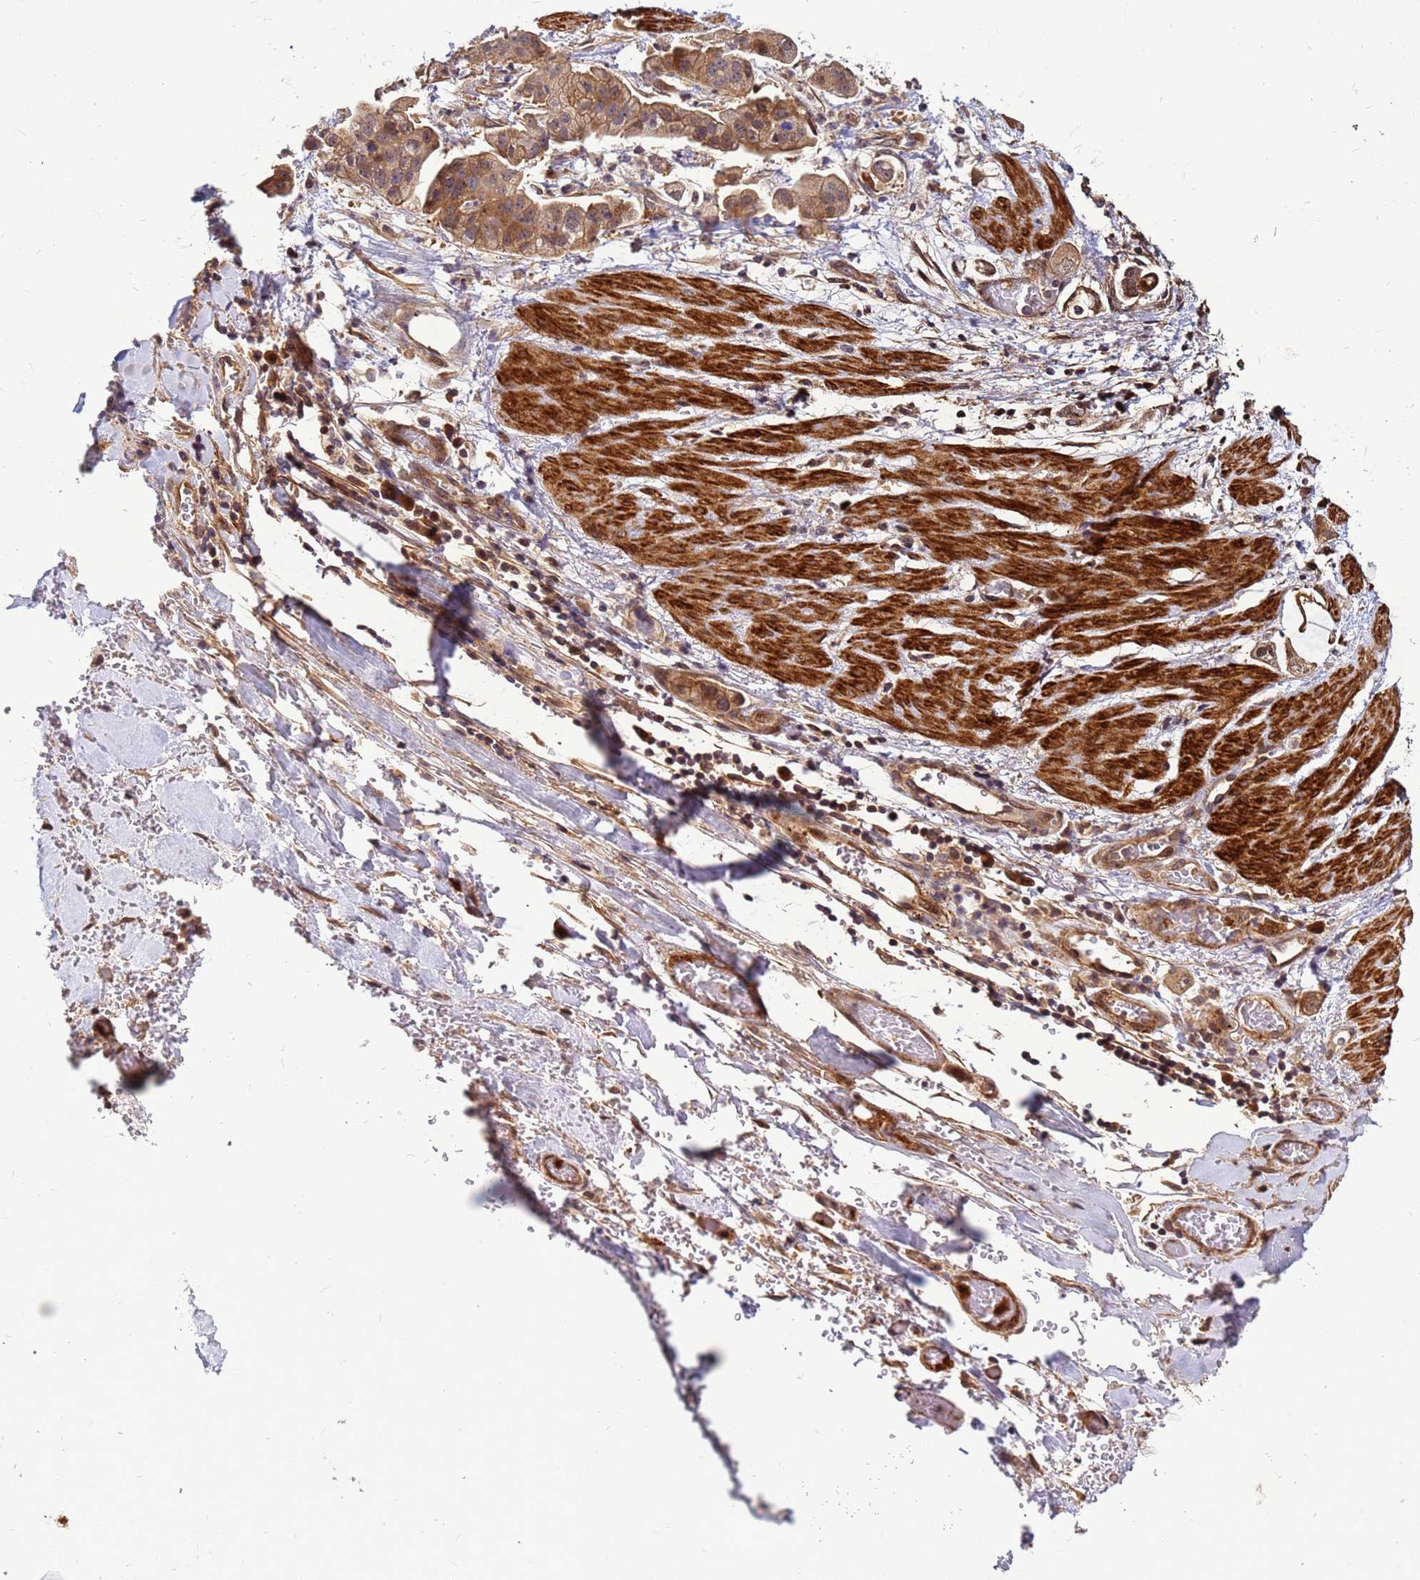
{"staining": {"intensity": "moderate", "quantity": ">75%", "location": "cytoplasmic/membranous"}, "tissue": "stomach cancer", "cell_type": "Tumor cells", "image_type": "cancer", "snomed": [{"axis": "morphology", "description": "Adenocarcinoma, NOS"}, {"axis": "topography", "description": "Stomach"}], "caption": "This is a histology image of IHC staining of adenocarcinoma (stomach), which shows moderate positivity in the cytoplasmic/membranous of tumor cells.", "gene": "DUS4L", "patient": {"sex": "male", "age": 62}}